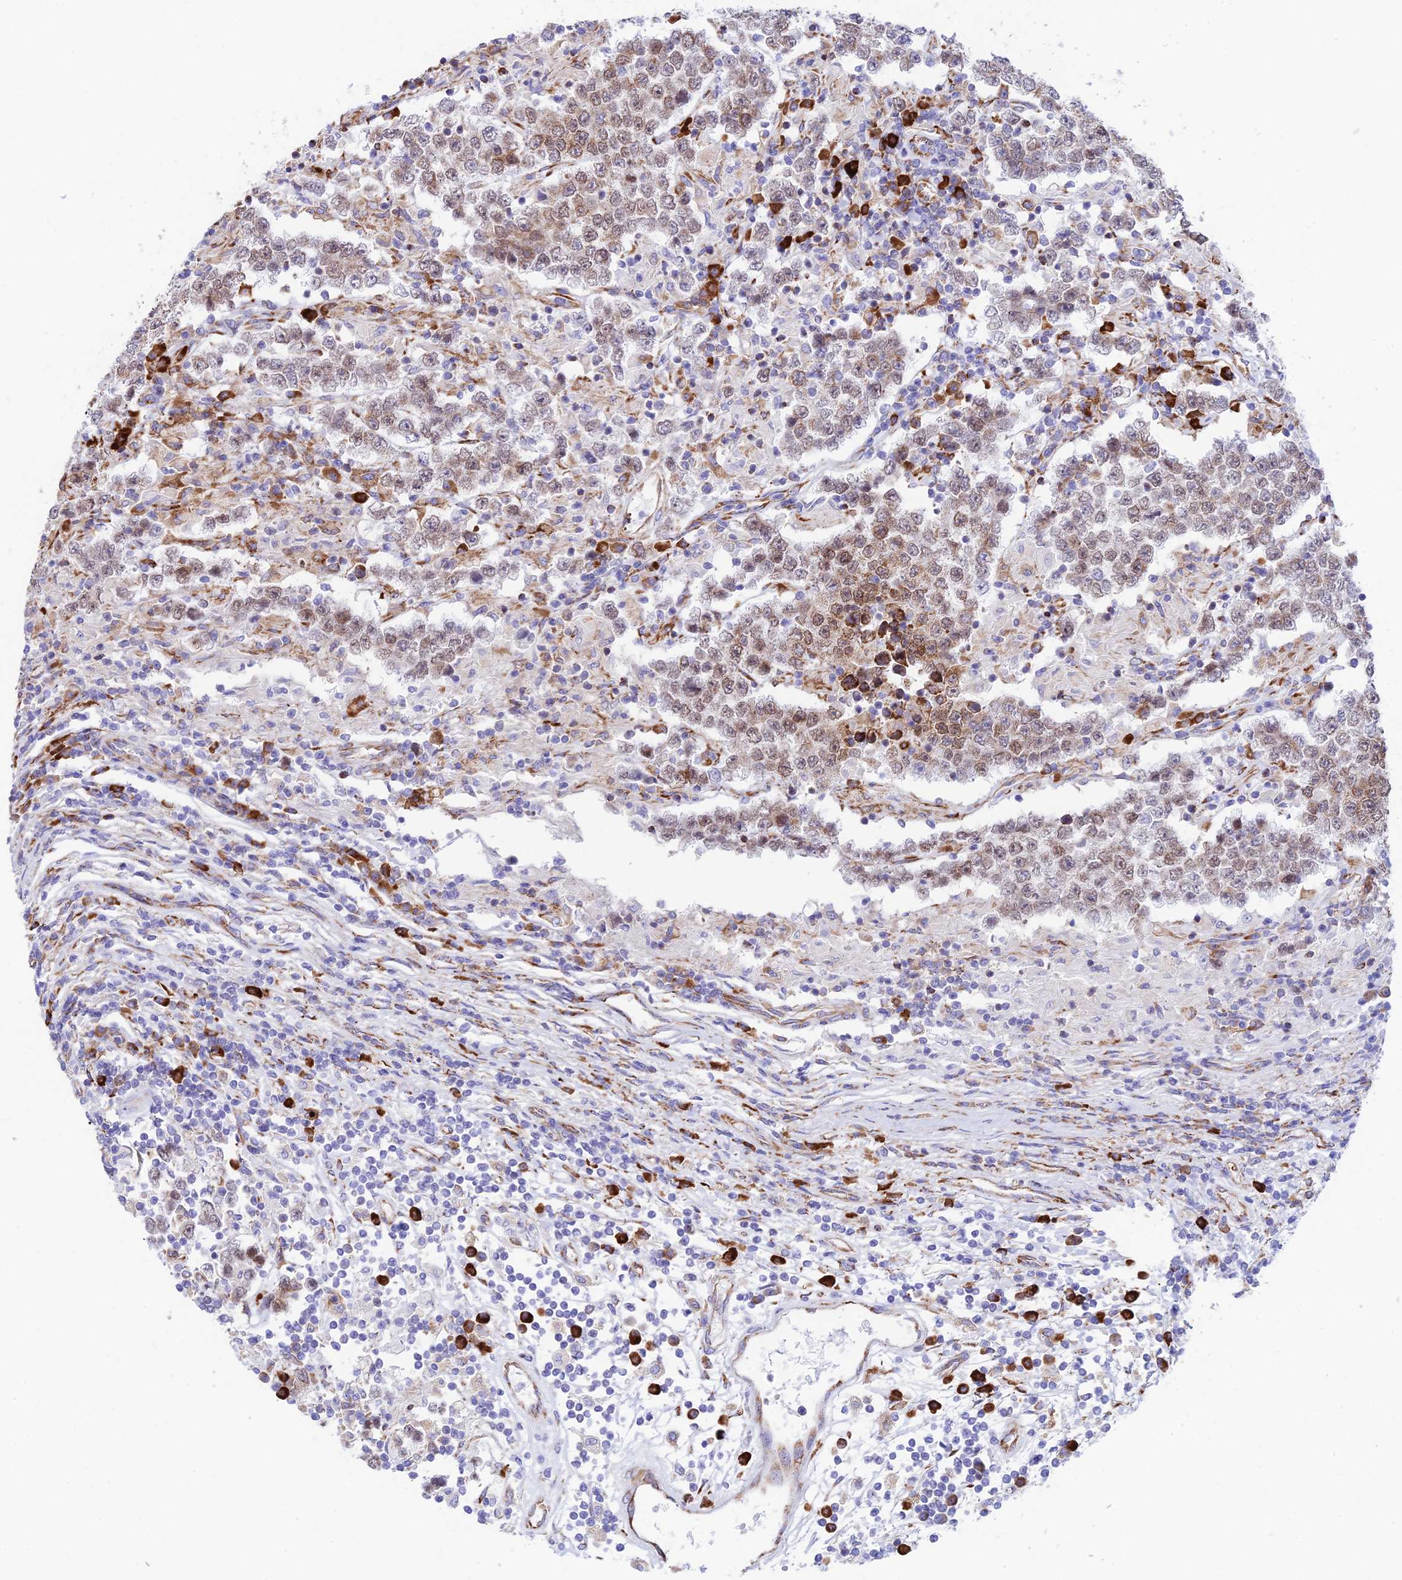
{"staining": {"intensity": "moderate", "quantity": ">75%", "location": "nuclear"}, "tissue": "testis cancer", "cell_type": "Tumor cells", "image_type": "cancer", "snomed": [{"axis": "morphology", "description": "Normal tissue, NOS"}, {"axis": "morphology", "description": "Urothelial carcinoma, High grade"}, {"axis": "morphology", "description": "Seminoma, NOS"}, {"axis": "morphology", "description": "Carcinoma, Embryonal, NOS"}, {"axis": "topography", "description": "Urinary bladder"}, {"axis": "topography", "description": "Testis"}], "caption": "IHC of testis cancer demonstrates medium levels of moderate nuclear expression in approximately >75% of tumor cells. (DAB (3,3'-diaminobenzidine) IHC, brown staining for protein, blue staining for nuclei).", "gene": "TUBGCP6", "patient": {"sex": "male", "age": 41}}